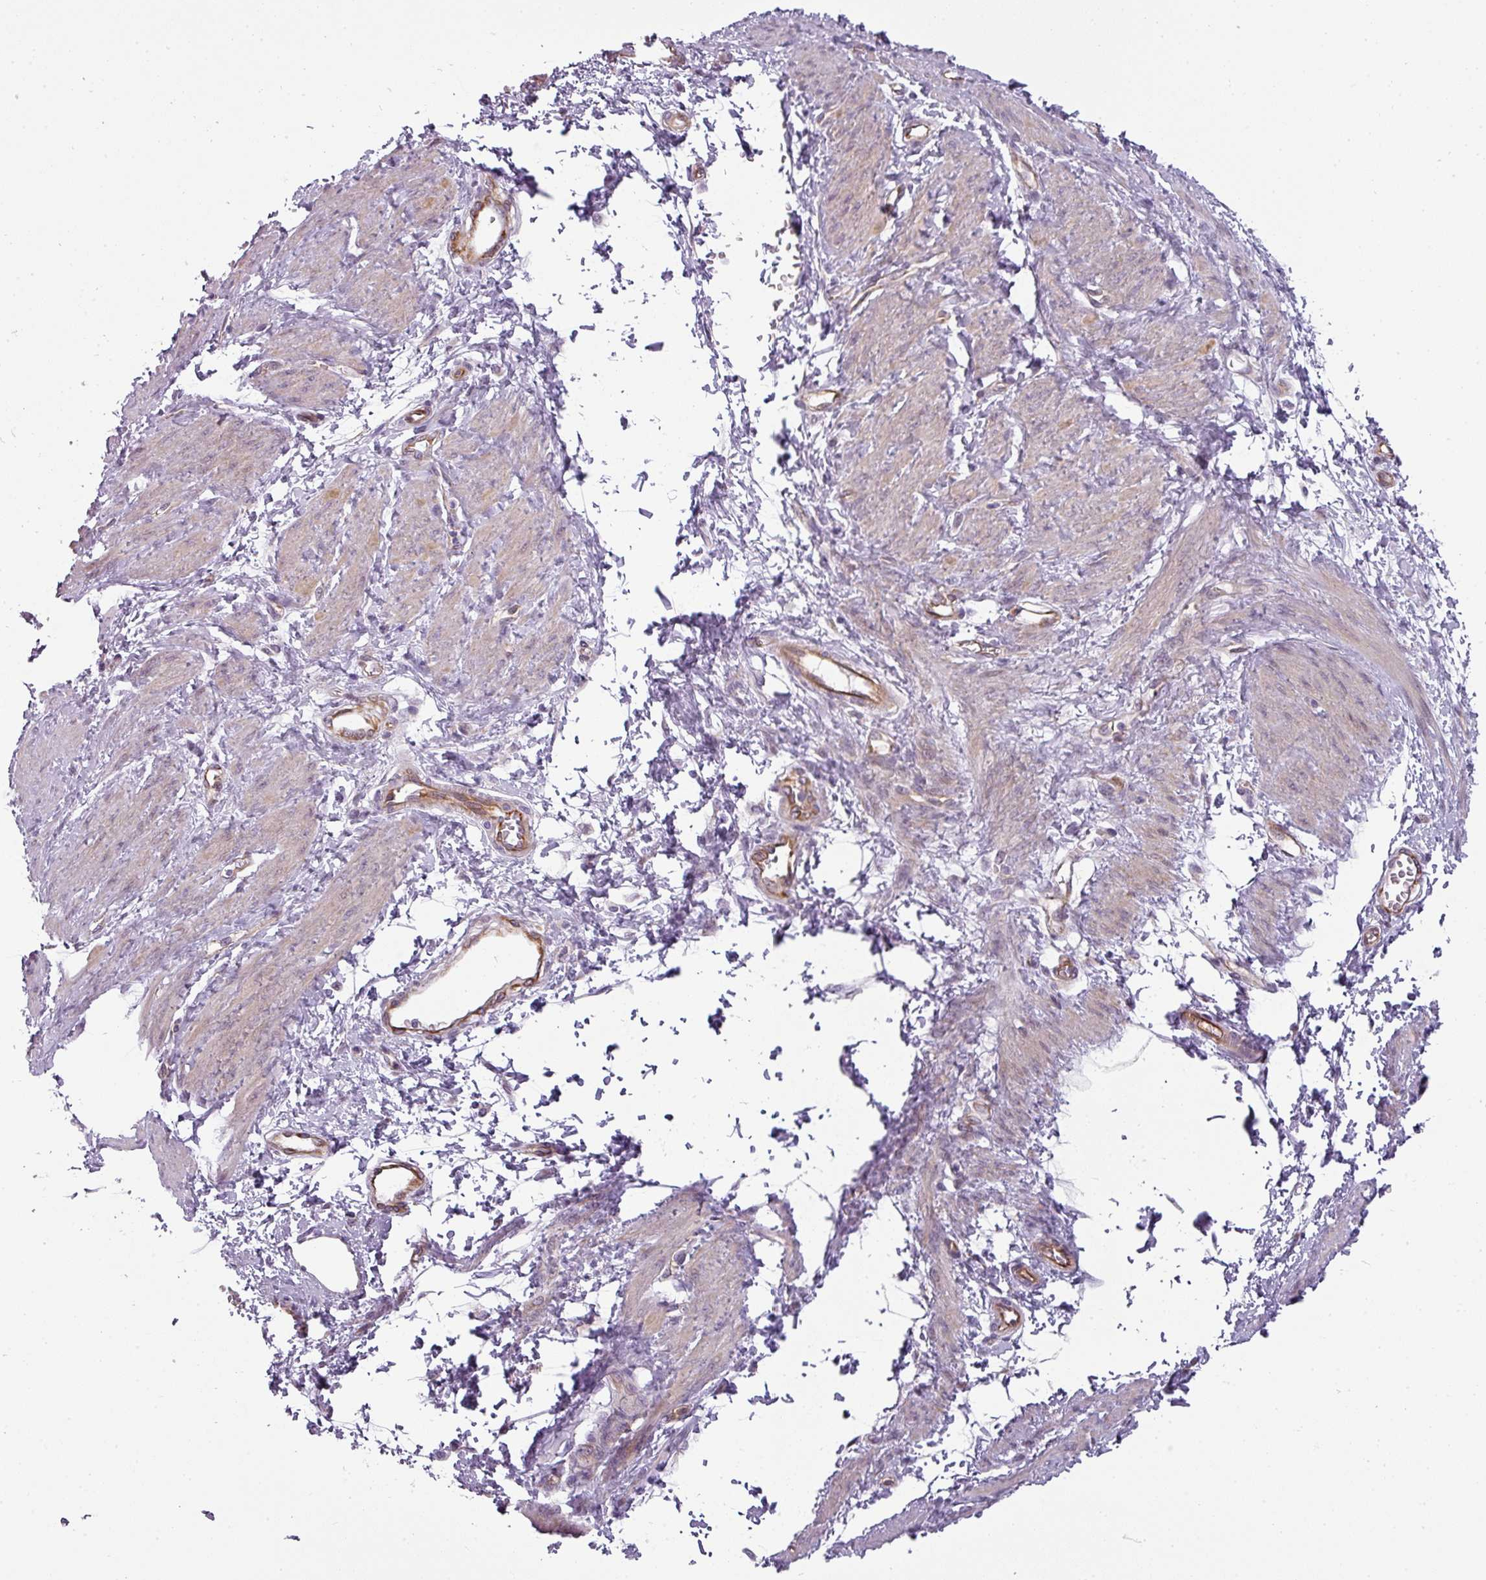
{"staining": {"intensity": "weak", "quantity": ">75%", "location": "cytoplasmic/membranous"}, "tissue": "smooth muscle", "cell_type": "Smooth muscle cells", "image_type": "normal", "snomed": [{"axis": "morphology", "description": "Normal tissue, NOS"}, {"axis": "topography", "description": "Smooth muscle"}, {"axis": "topography", "description": "Uterus"}], "caption": "High-magnification brightfield microscopy of normal smooth muscle stained with DAB (brown) and counterstained with hematoxylin (blue). smooth muscle cells exhibit weak cytoplasmic/membranous staining is present in about>75% of cells. The staining was performed using DAB, with brown indicating positive protein expression. Nuclei are stained blue with hematoxylin.", "gene": "CHRDL1", "patient": {"sex": "female", "age": 39}}